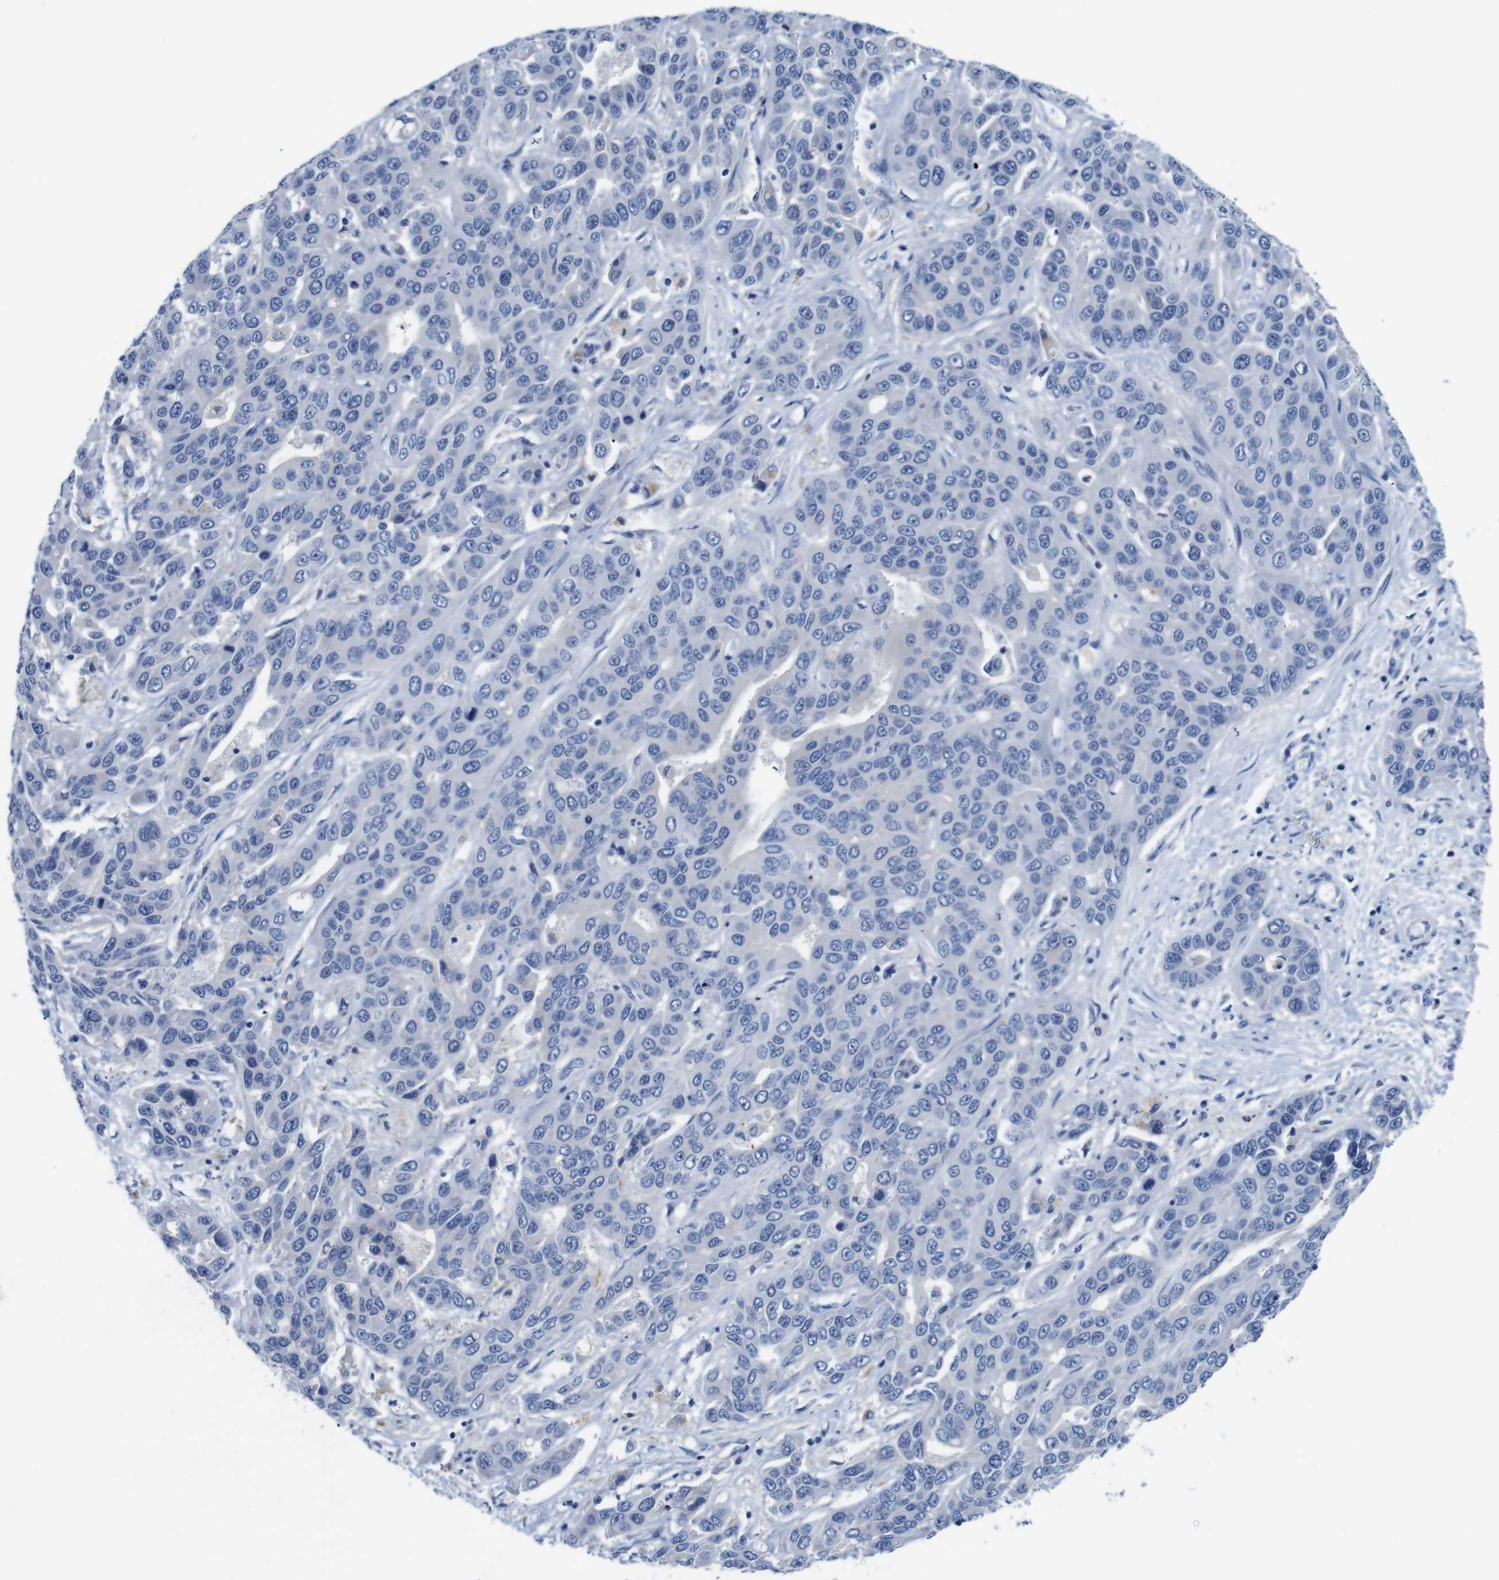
{"staining": {"intensity": "negative", "quantity": "none", "location": "none"}, "tissue": "liver cancer", "cell_type": "Tumor cells", "image_type": "cancer", "snomed": [{"axis": "morphology", "description": "Cholangiocarcinoma"}, {"axis": "topography", "description": "Liver"}], "caption": "Immunohistochemistry (IHC) image of neoplastic tissue: human liver cholangiocarcinoma stained with DAB (3,3'-diaminobenzidine) demonstrates no significant protein positivity in tumor cells.", "gene": "C1RL", "patient": {"sex": "female", "age": 52}}